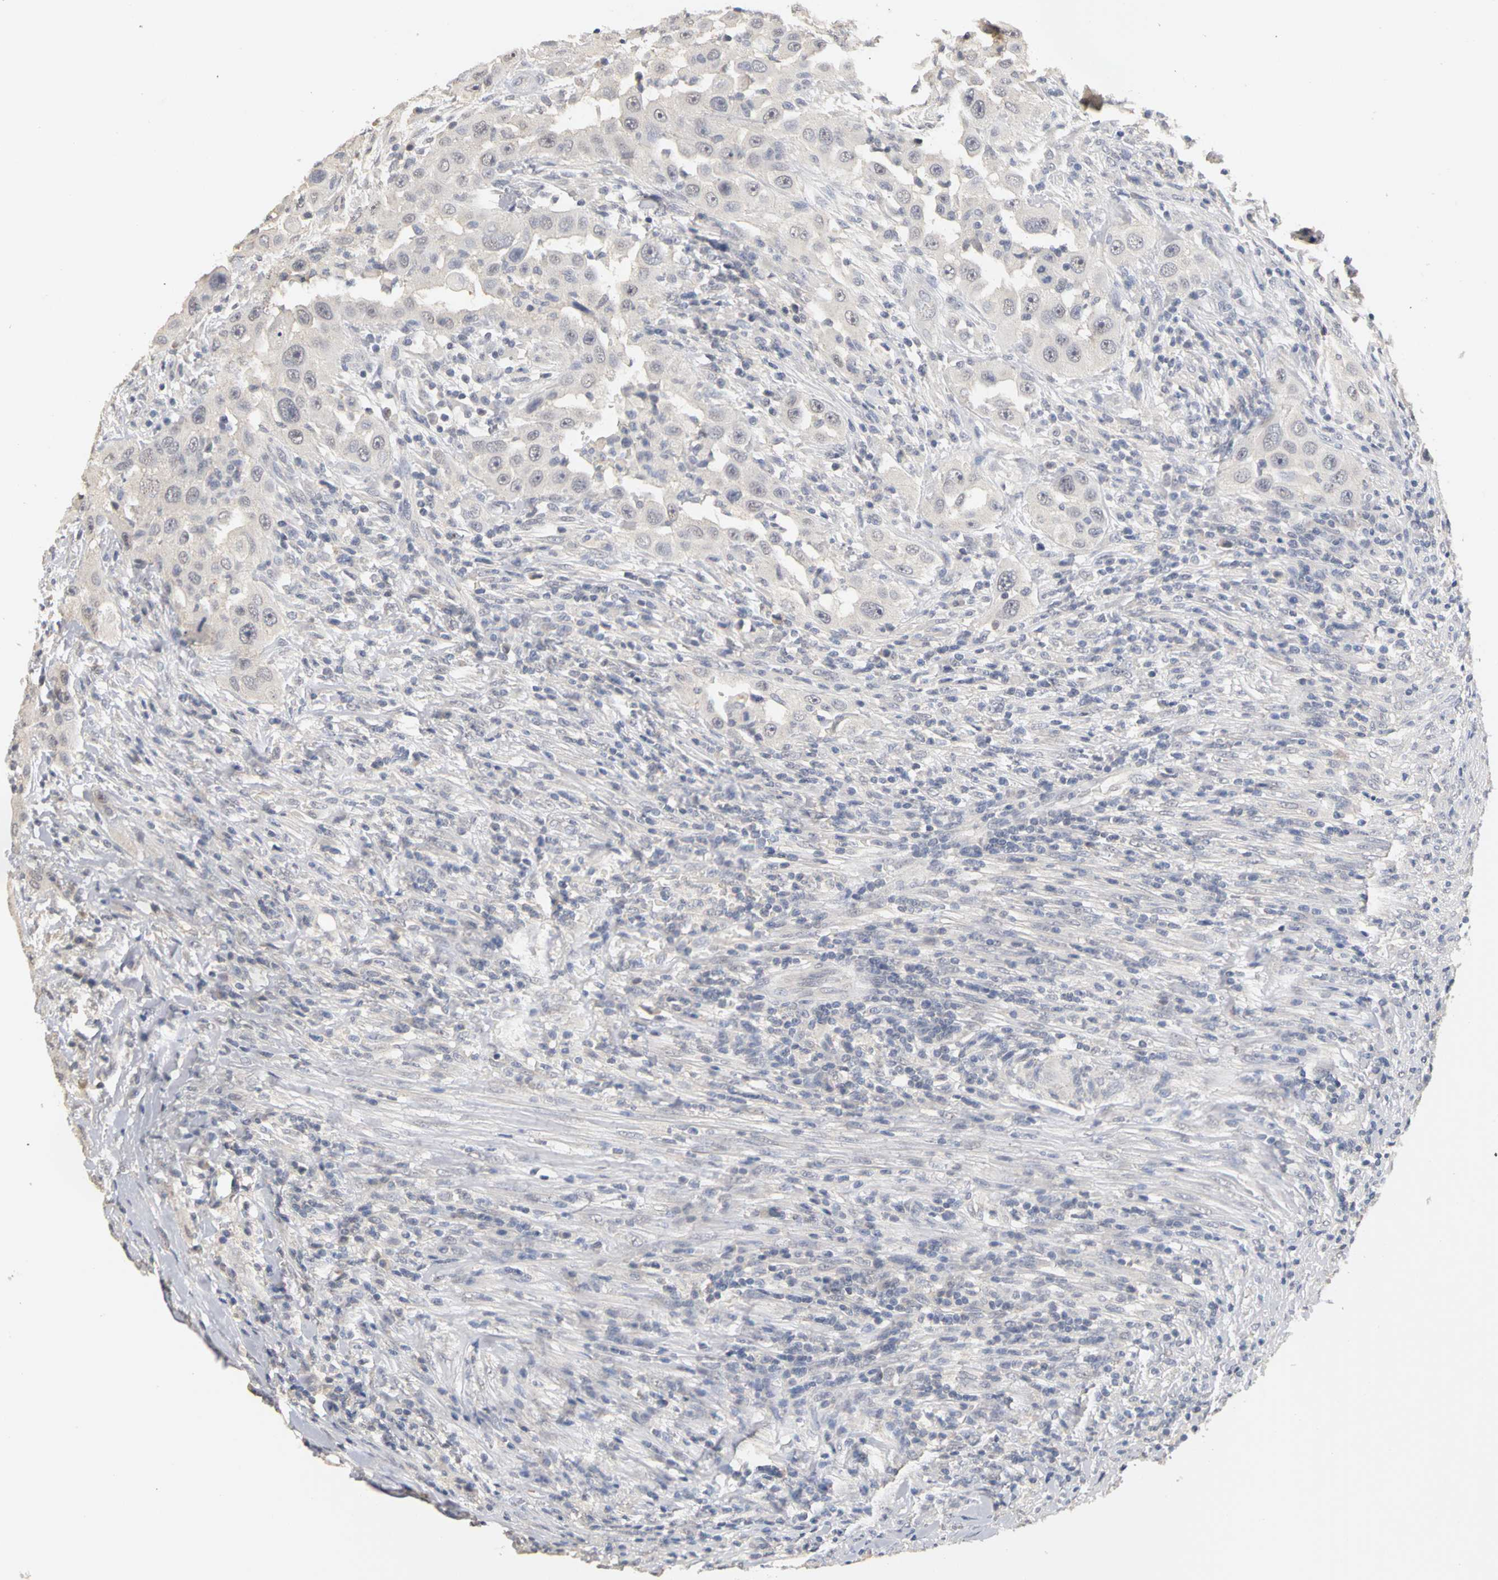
{"staining": {"intensity": "negative", "quantity": "none", "location": "none"}, "tissue": "head and neck cancer", "cell_type": "Tumor cells", "image_type": "cancer", "snomed": [{"axis": "morphology", "description": "Carcinoma, NOS"}, {"axis": "topography", "description": "Head-Neck"}], "caption": "There is no significant staining in tumor cells of head and neck carcinoma.", "gene": "PGR", "patient": {"sex": "male", "age": 87}}